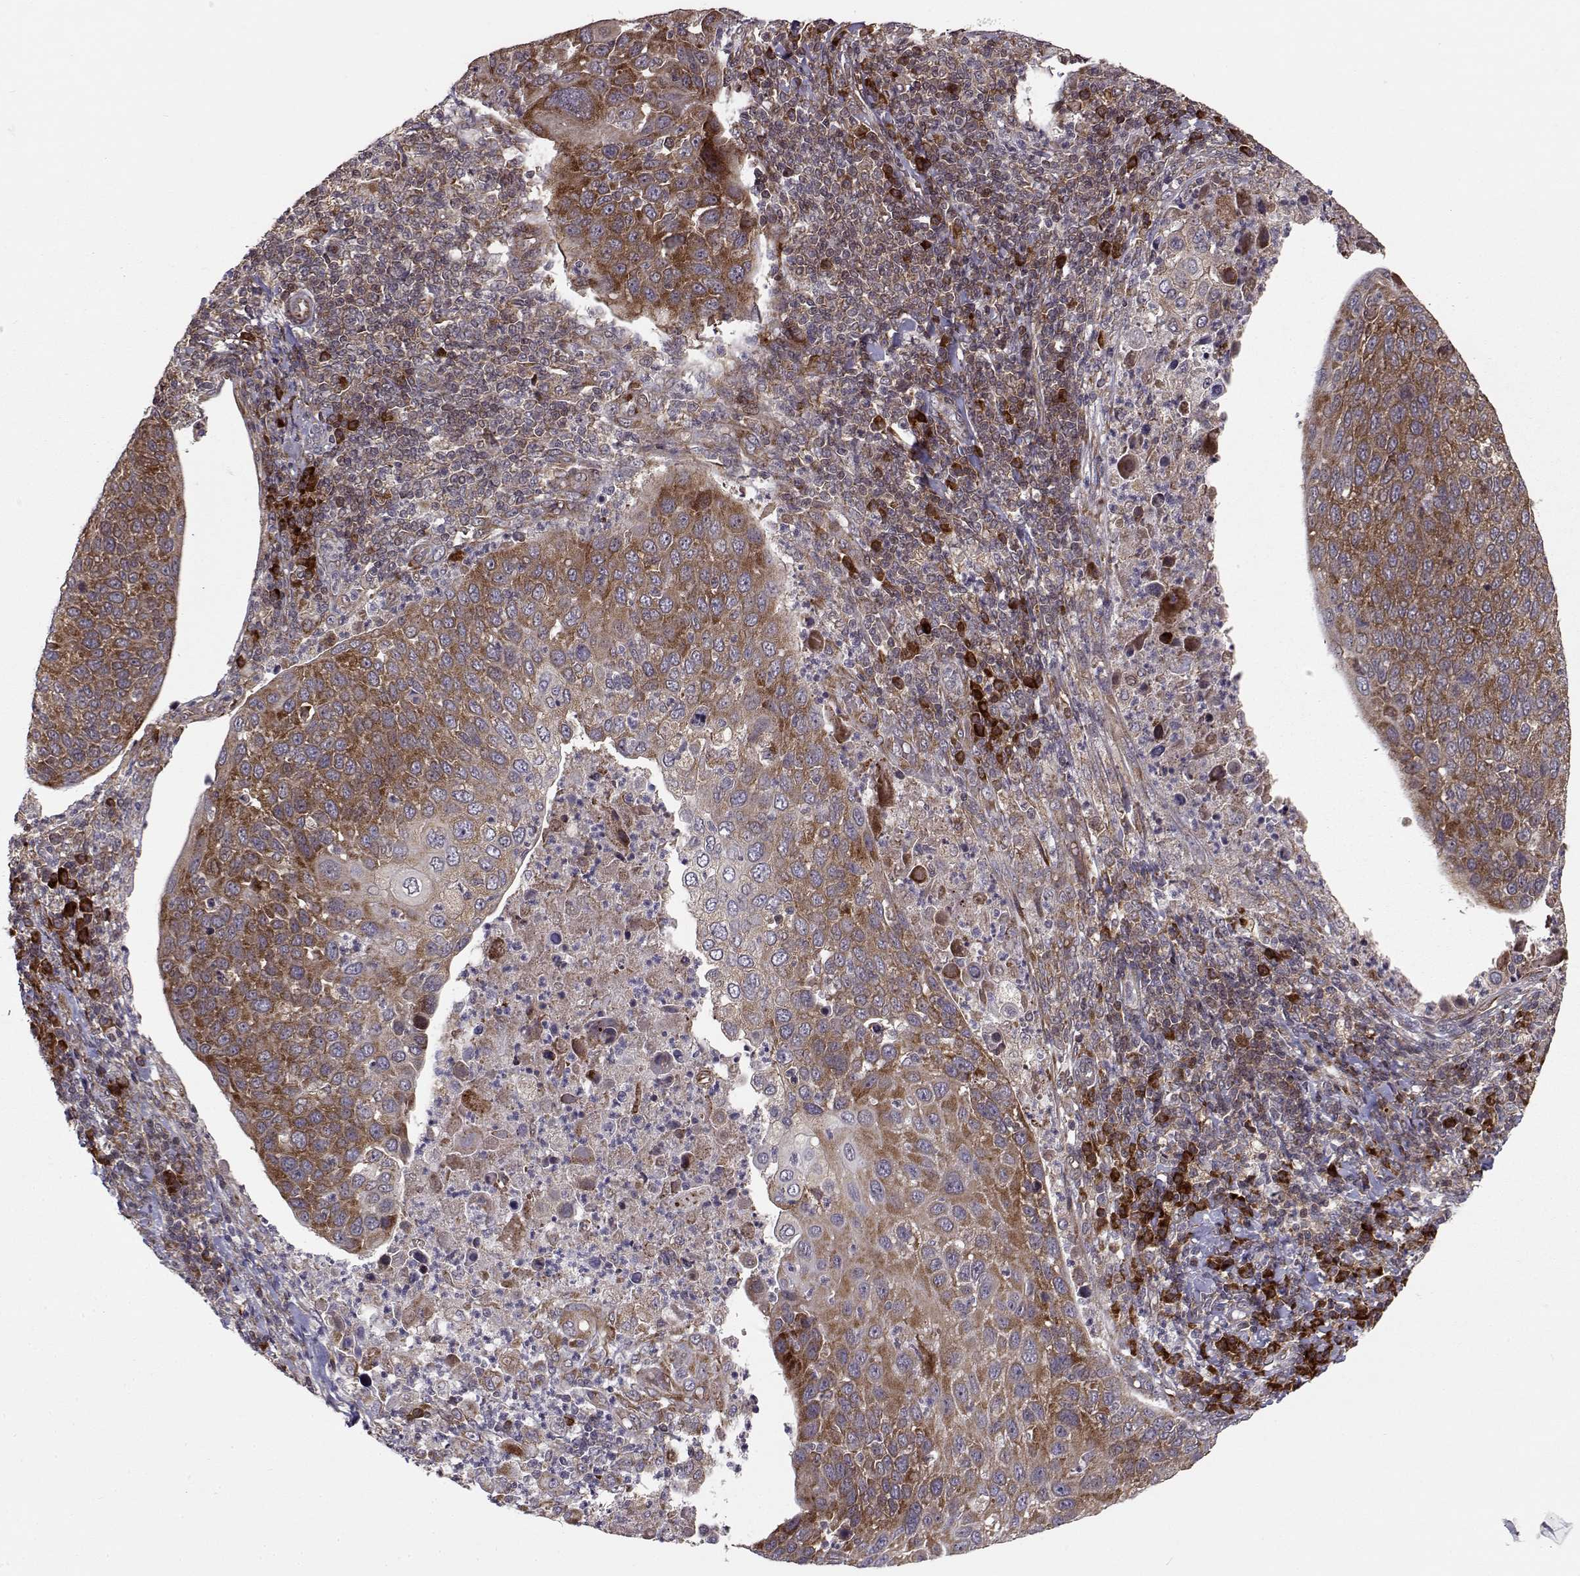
{"staining": {"intensity": "moderate", "quantity": ">75%", "location": "cytoplasmic/membranous"}, "tissue": "cervical cancer", "cell_type": "Tumor cells", "image_type": "cancer", "snomed": [{"axis": "morphology", "description": "Squamous cell carcinoma, NOS"}, {"axis": "topography", "description": "Cervix"}], "caption": "The histopathology image displays immunohistochemical staining of cervical squamous cell carcinoma. There is moderate cytoplasmic/membranous staining is present in approximately >75% of tumor cells.", "gene": "RPL31", "patient": {"sex": "female", "age": 54}}